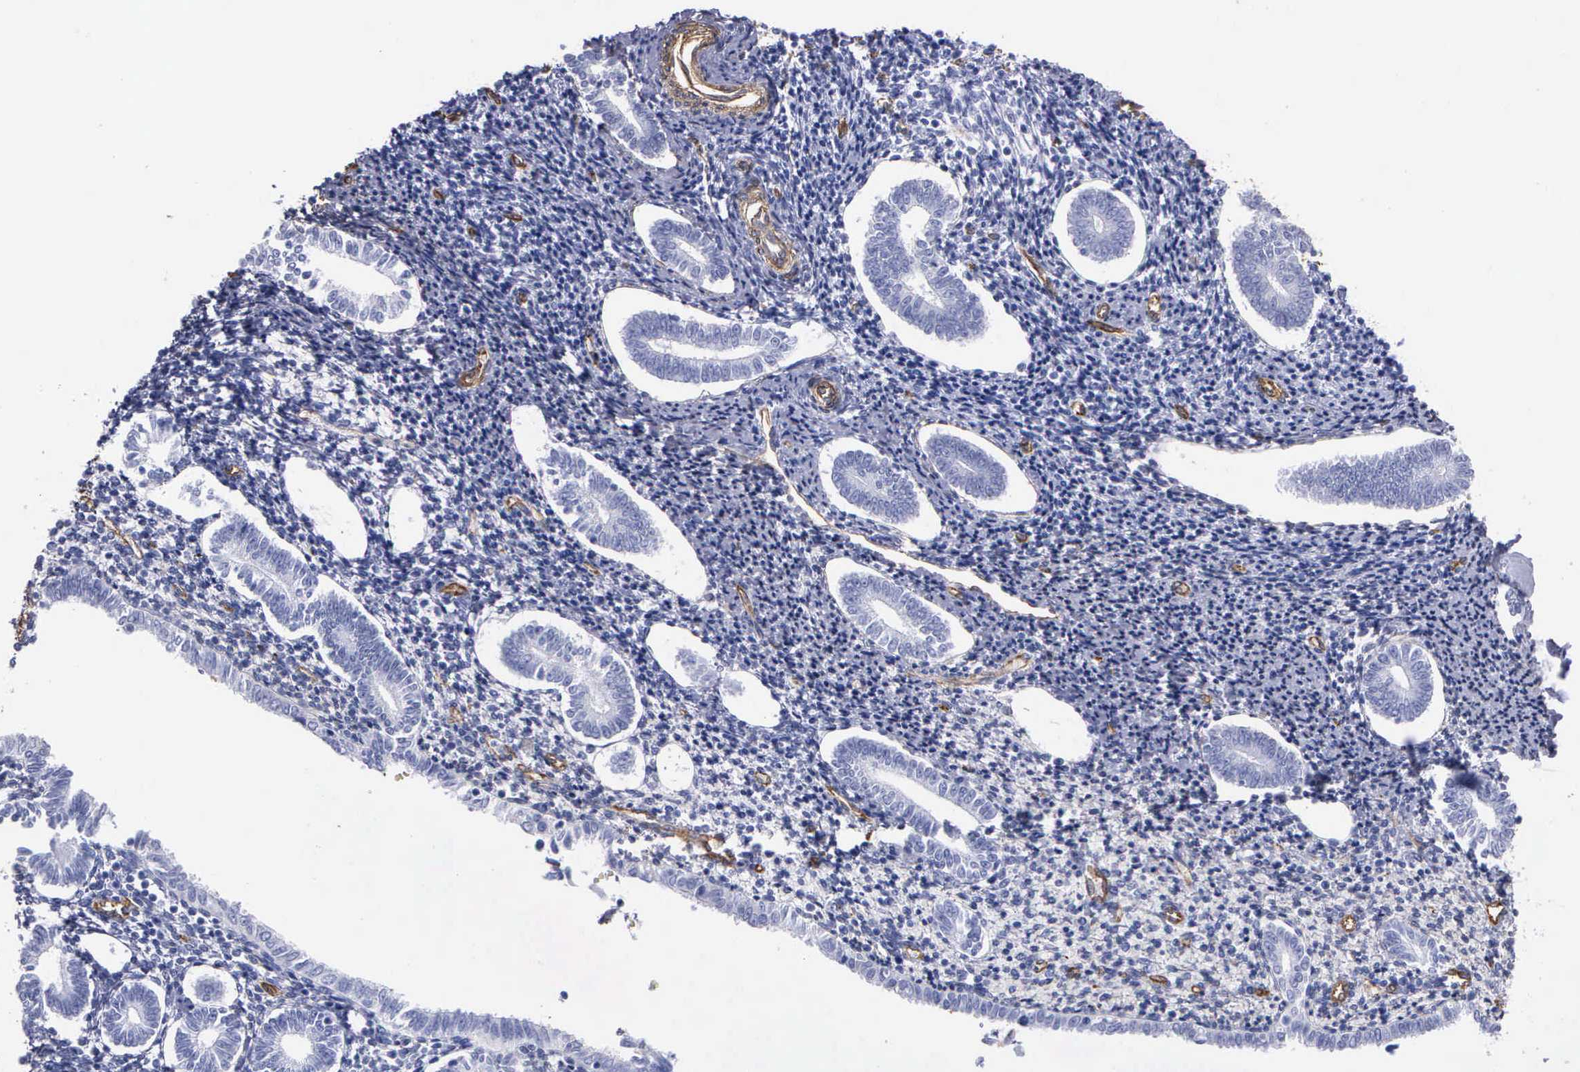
{"staining": {"intensity": "moderate", "quantity": "25%-75%", "location": "cytoplasmic/membranous"}, "tissue": "endometrium", "cell_type": "Cells in endometrial stroma", "image_type": "normal", "snomed": [{"axis": "morphology", "description": "Normal tissue, NOS"}, {"axis": "topography", "description": "Endometrium"}], "caption": "Immunohistochemistry (IHC) micrograph of unremarkable endometrium: human endometrium stained using immunohistochemistry (IHC) demonstrates medium levels of moderate protein expression localized specifically in the cytoplasmic/membranous of cells in endometrial stroma, appearing as a cytoplasmic/membranous brown color.", "gene": "MAGEB10", "patient": {"sex": "female", "age": 52}}